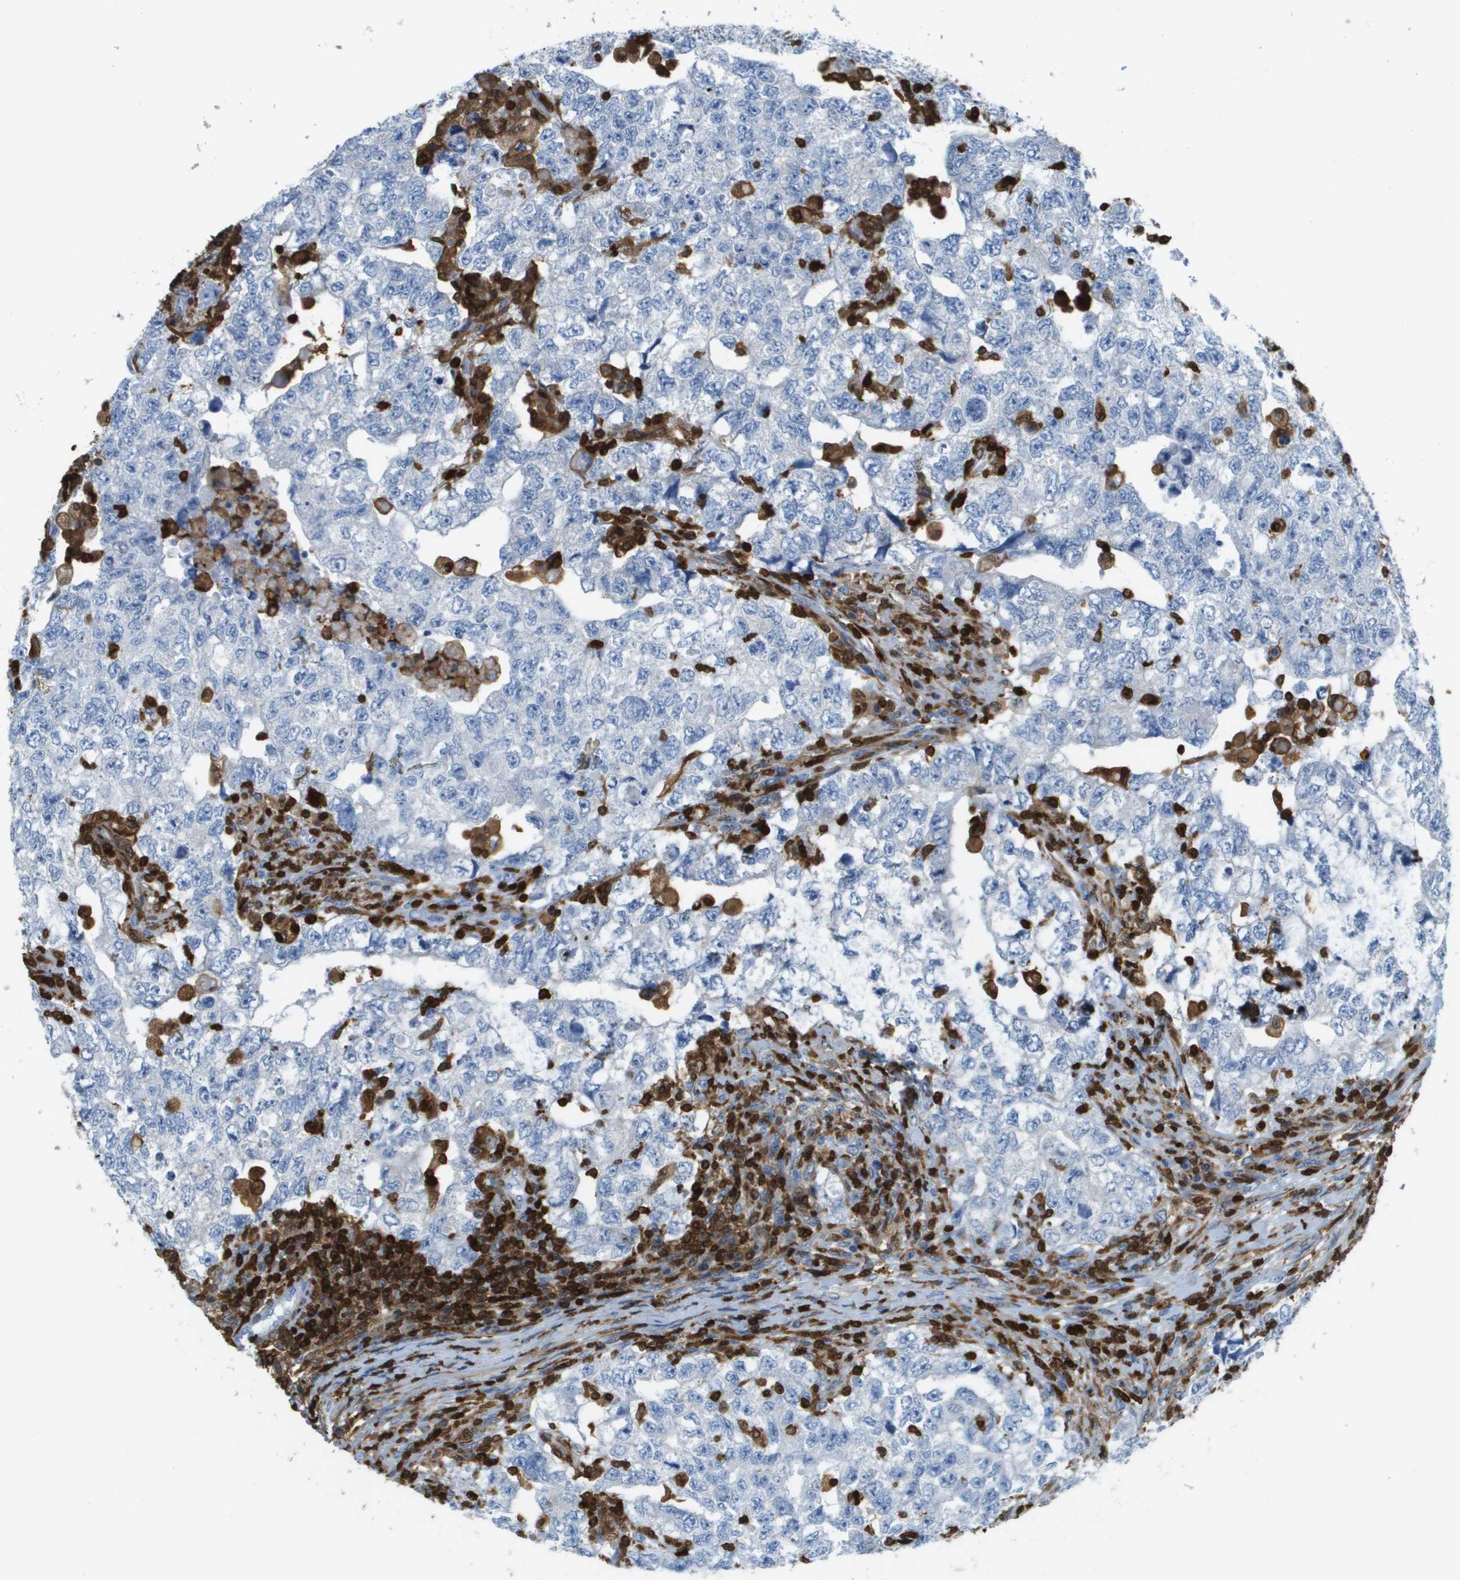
{"staining": {"intensity": "negative", "quantity": "none", "location": "none"}, "tissue": "testis cancer", "cell_type": "Tumor cells", "image_type": "cancer", "snomed": [{"axis": "morphology", "description": "Carcinoma, Embryonal, NOS"}, {"axis": "topography", "description": "Testis"}], "caption": "The IHC image has no significant positivity in tumor cells of embryonal carcinoma (testis) tissue.", "gene": "DOCK5", "patient": {"sex": "male", "age": 36}}